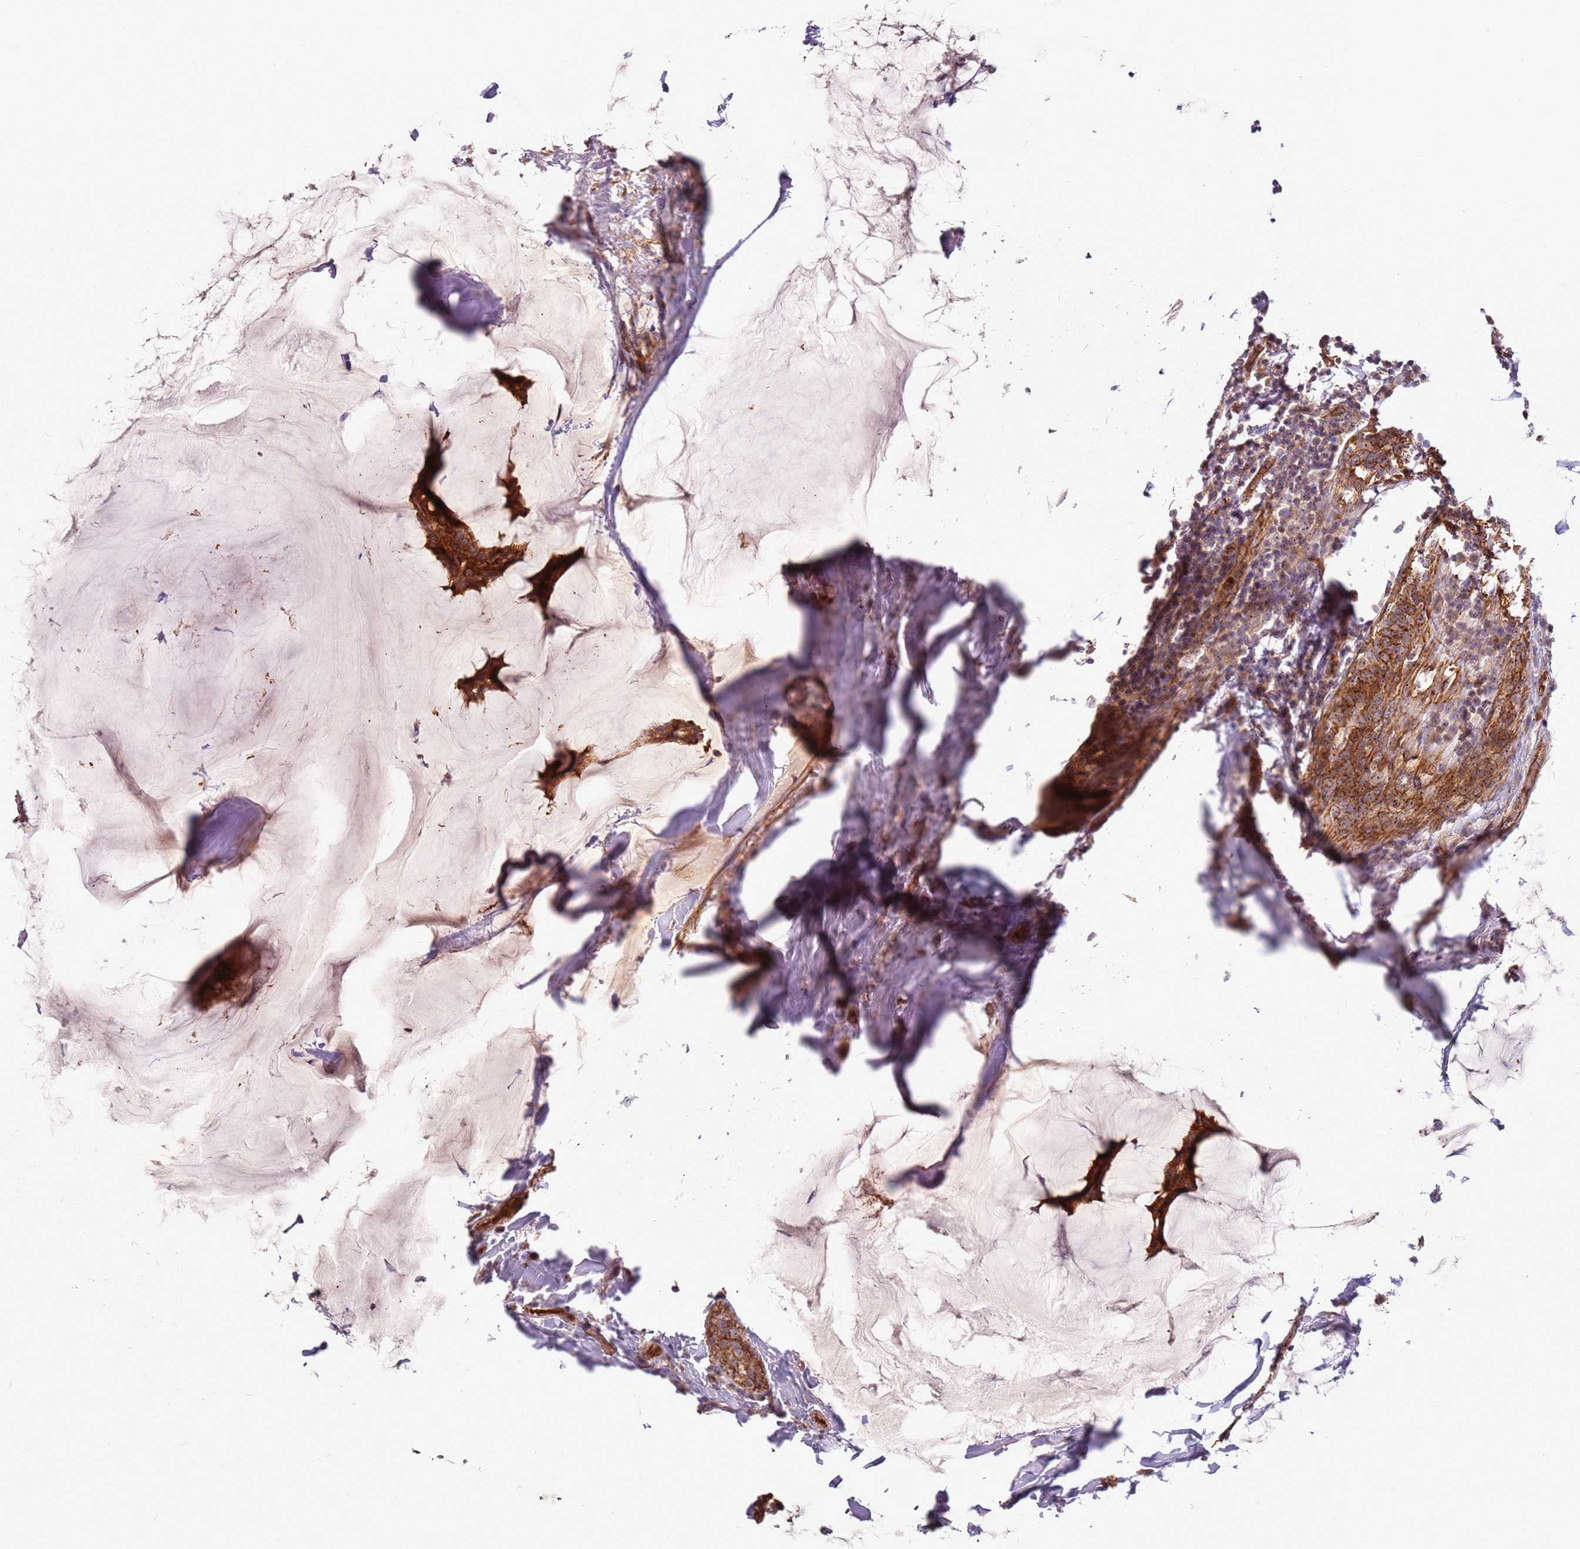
{"staining": {"intensity": "strong", "quantity": ">75%", "location": "cytoplasmic/membranous,nuclear"}, "tissue": "breast cancer", "cell_type": "Tumor cells", "image_type": "cancer", "snomed": [{"axis": "morphology", "description": "Duct carcinoma"}, {"axis": "topography", "description": "Breast"}], "caption": "This micrograph demonstrates immunohistochemistry staining of human breast invasive ductal carcinoma, with high strong cytoplasmic/membranous and nuclear staining in about >75% of tumor cells.", "gene": "C2CD4B", "patient": {"sex": "female", "age": 93}}